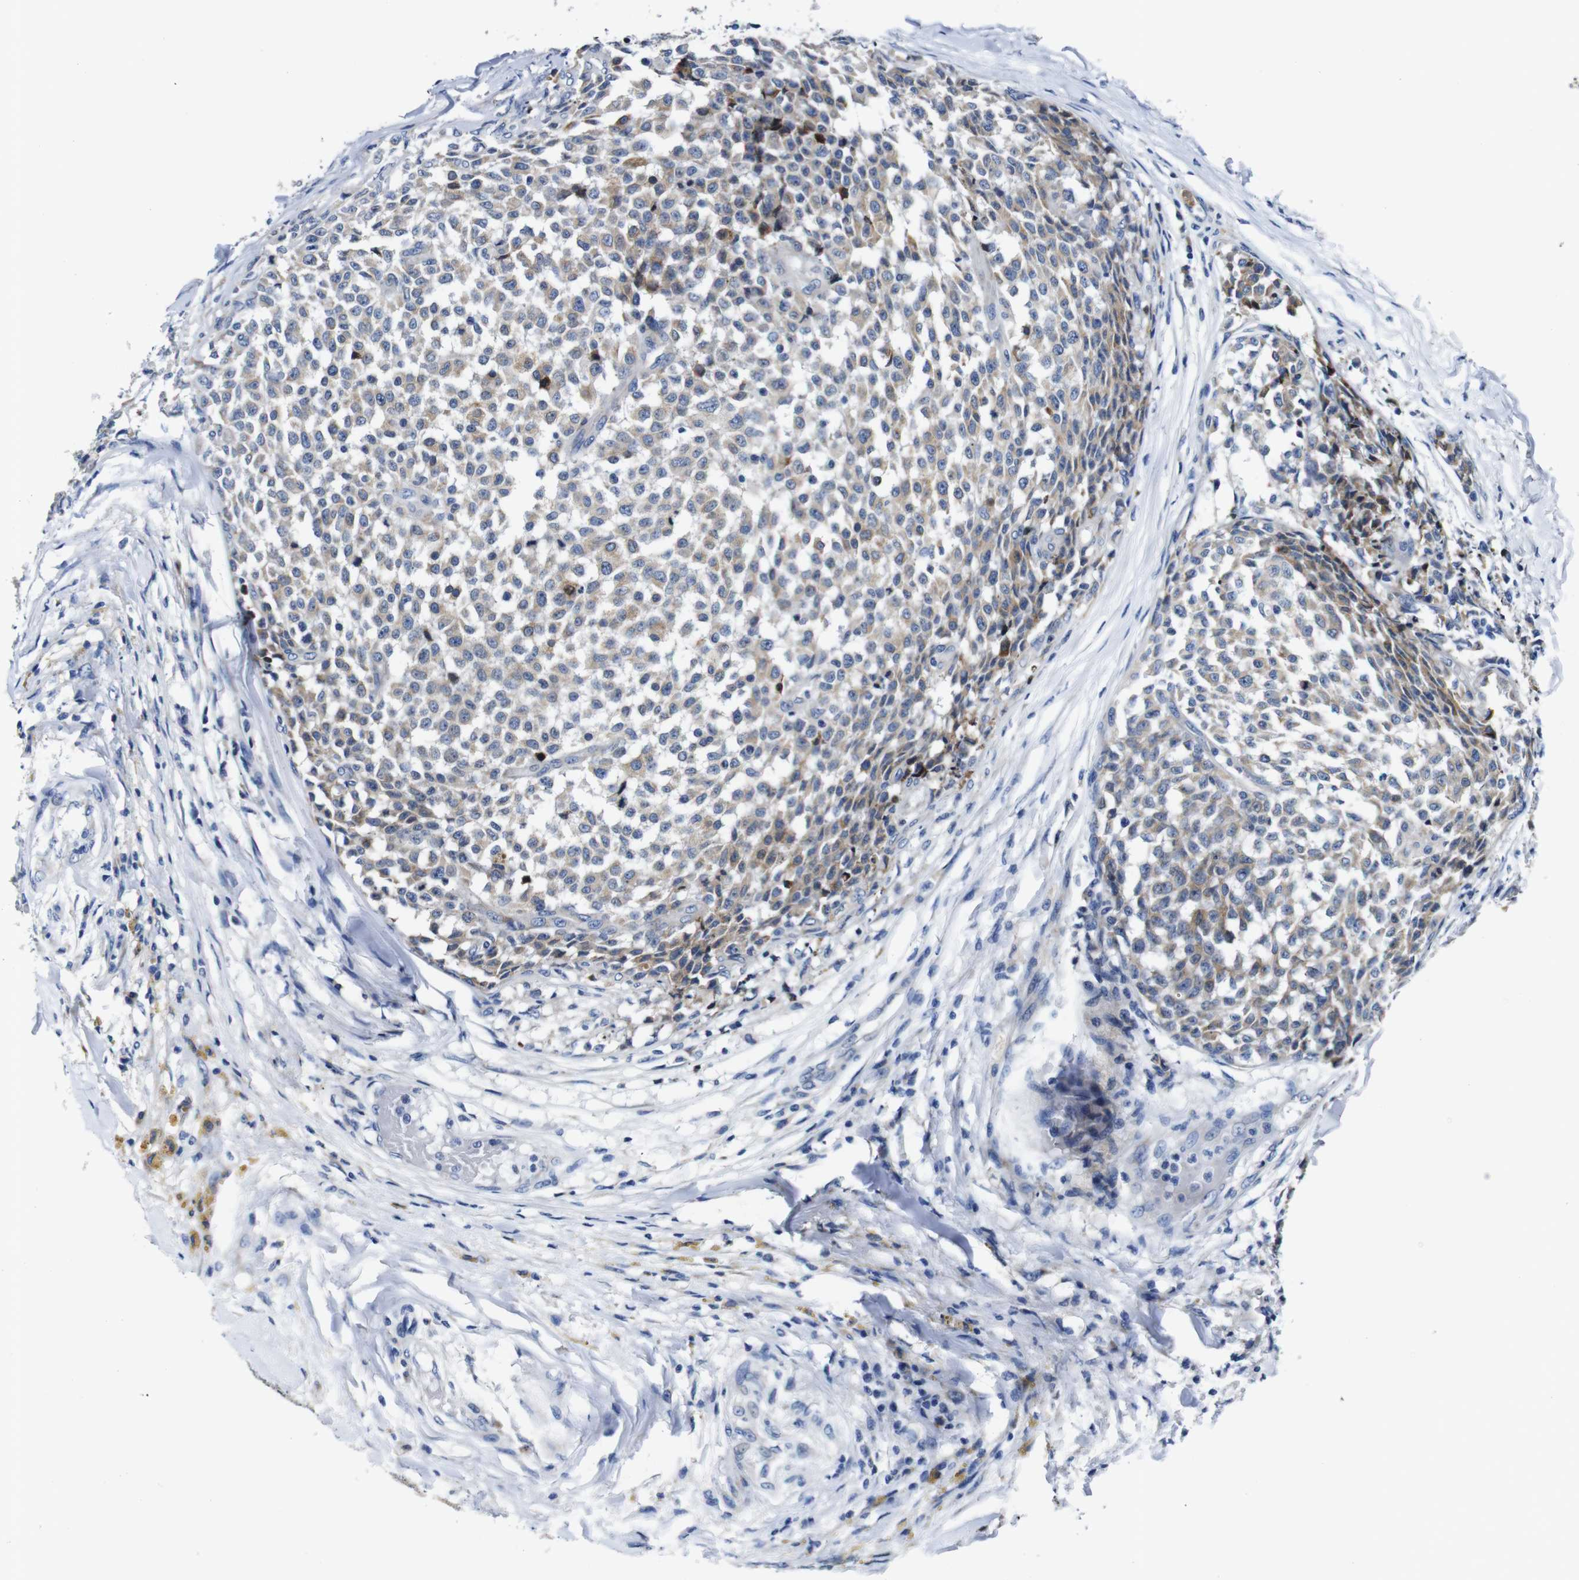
{"staining": {"intensity": "moderate", "quantity": "25%-75%", "location": "cytoplasmic/membranous"}, "tissue": "testis cancer", "cell_type": "Tumor cells", "image_type": "cancer", "snomed": [{"axis": "morphology", "description": "Seminoma, NOS"}, {"axis": "topography", "description": "Testis"}], "caption": "High-magnification brightfield microscopy of testis cancer stained with DAB (brown) and counterstained with hematoxylin (blue). tumor cells exhibit moderate cytoplasmic/membranous positivity is present in approximately25%-75% of cells.", "gene": "SNX19", "patient": {"sex": "male", "age": 59}}